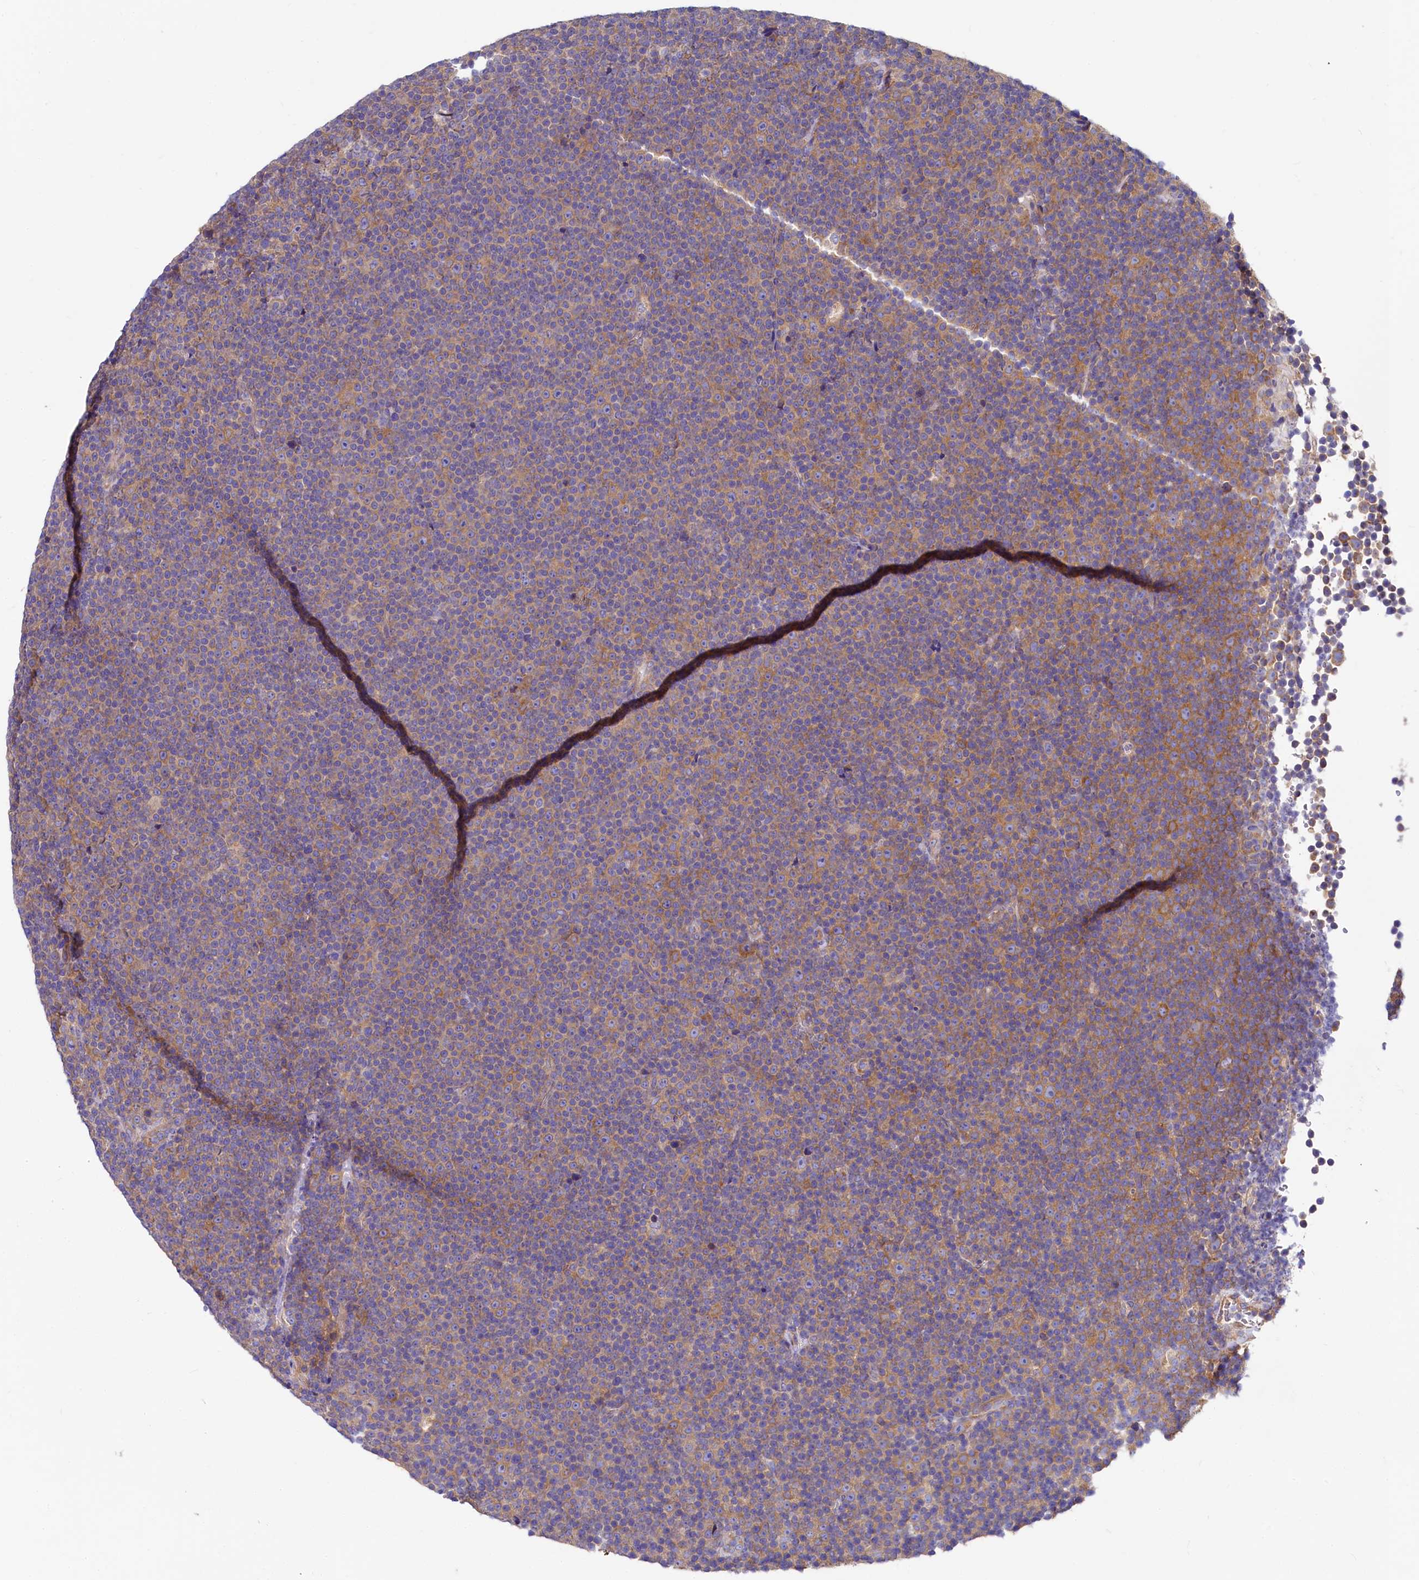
{"staining": {"intensity": "moderate", "quantity": "25%-75%", "location": "cytoplasmic/membranous"}, "tissue": "lymphoma", "cell_type": "Tumor cells", "image_type": "cancer", "snomed": [{"axis": "morphology", "description": "Malignant lymphoma, non-Hodgkin's type, Low grade"}, {"axis": "topography", "description": "Lymph node"}], "caption": "Protein staining of lymphoma tissue shows moderate cytoplasmic/membranous expression in approximately 25%-75% of tumor cells. The staining was performed using DAB to visualize the protein expression in brown, while the nuclei were stained in blue with hematoxylin (Magnification: 20x).", "gene": "QARS1", "patient": {"sex": "female", "age": 67}}